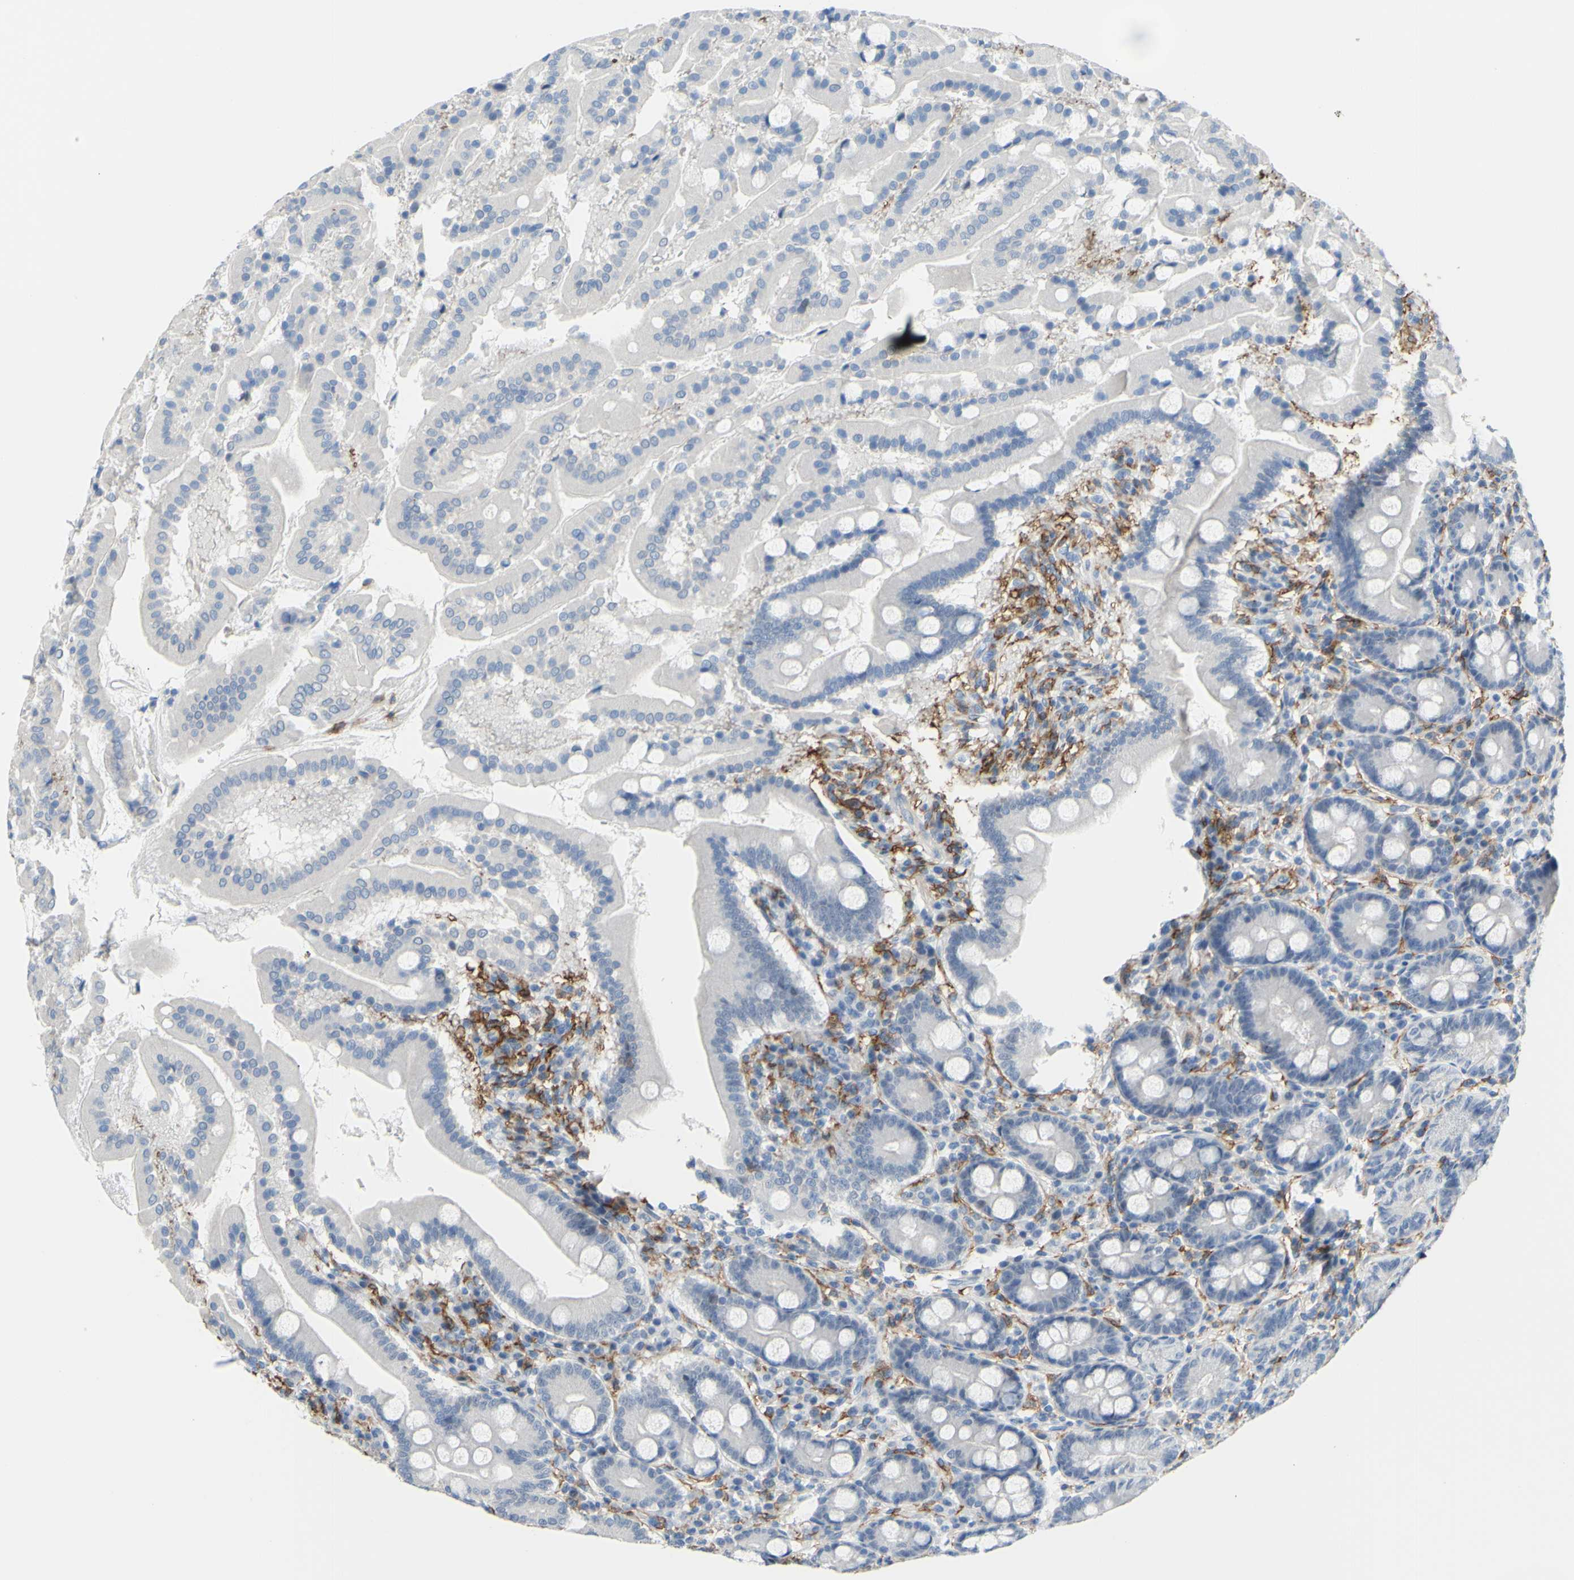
{"staining": {"intensity": "negative", "quantity": "none", "location": "none"}, "tissue": "duodenum", "cell_type": "Glandular cells", "image_type": "normal", "snomed": [{"axis": "morphology", "description": "Normal tissue, NOS"}, {"axis": "topography", "description": "Duodenum"}], "caption": "High power microscopy image of an immunohistochemistry image of normal duodenum, revealing no significant staining in glandular cells. Brightfield microscopy of IHC stained with DAB (brown) and hematoxylin (blue), captured at high magnification.", "gene": "FCGR2A", "patient": {"sex": "male", "age": 50}}